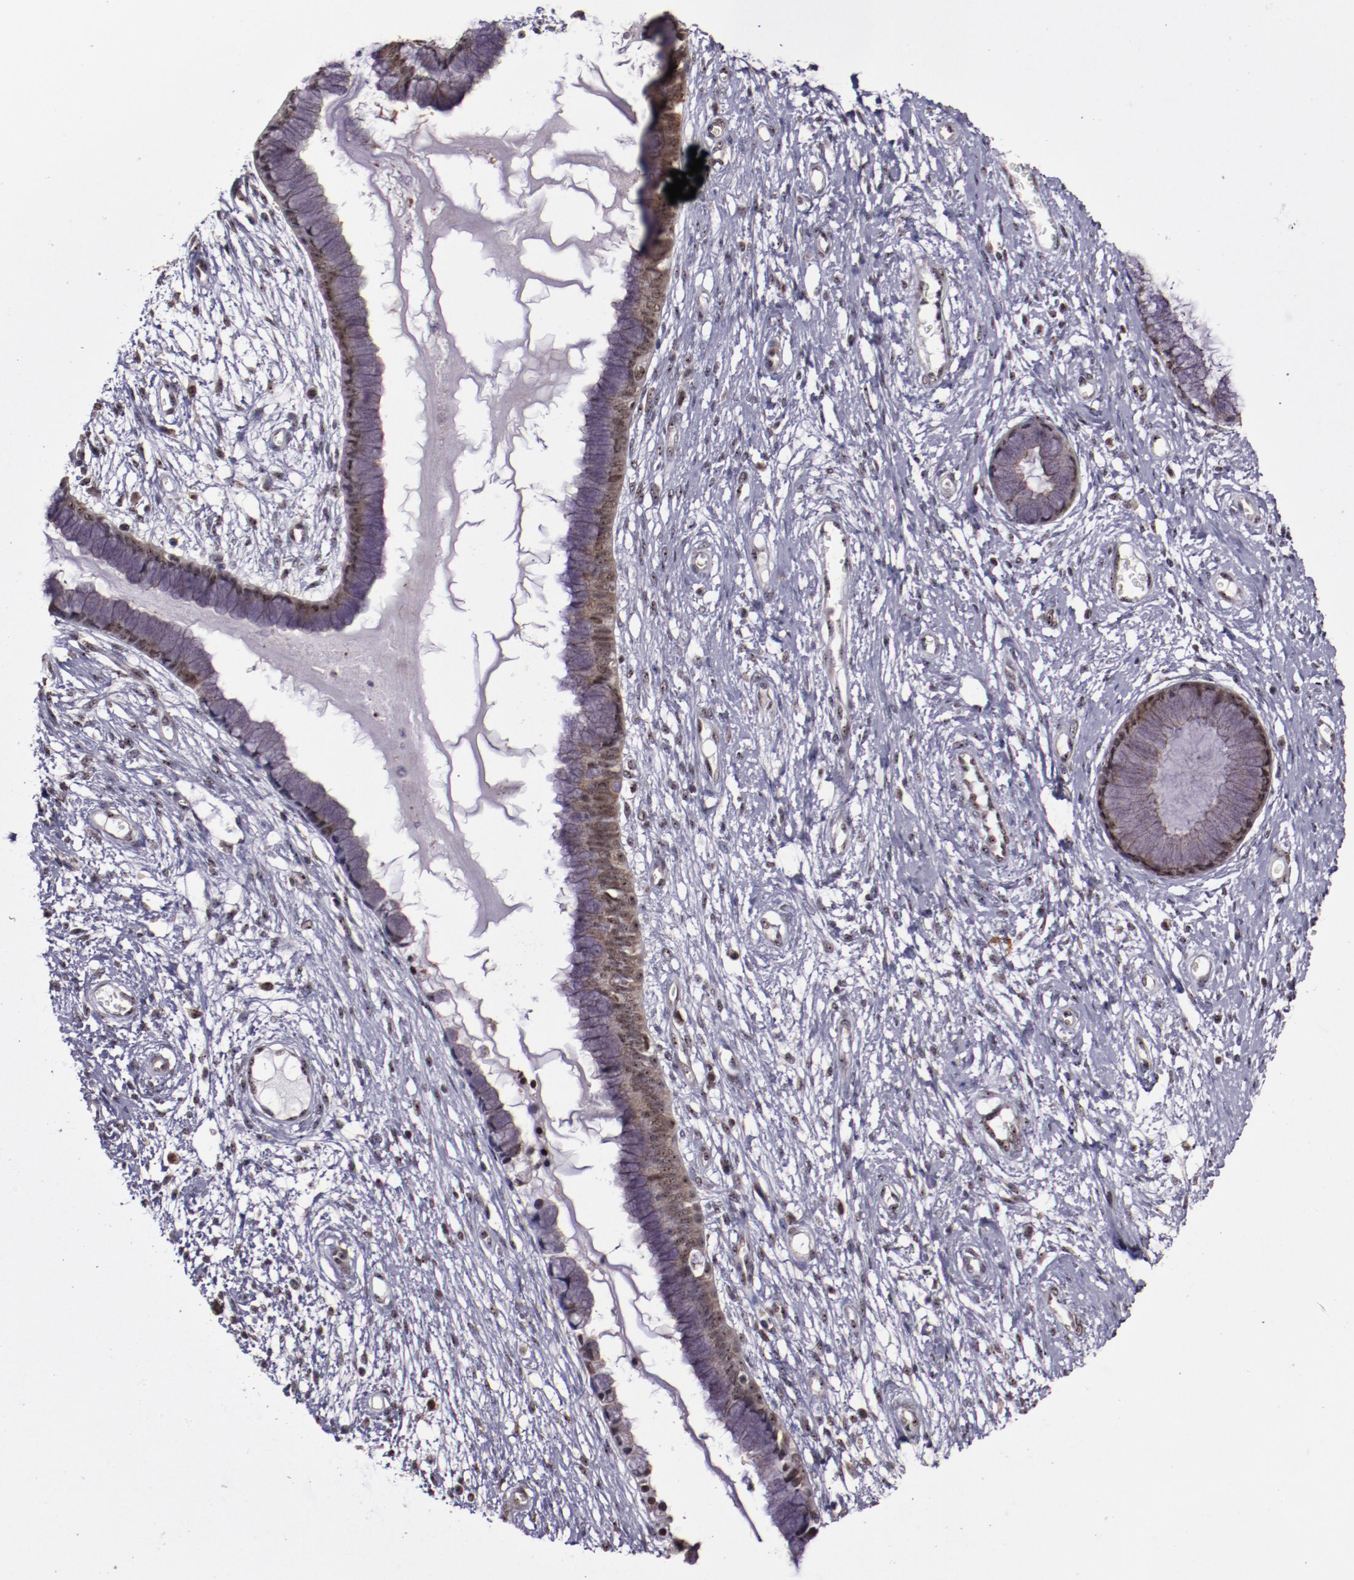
{"staining": {"intensity": "moderate", "quantity": ">75%", "location": "cytoplasmic/membranous,nuclear"}, "tissue": "cervix", "cell_type": "Glandular cells", "image_type": "normal", "snomed": [{"axis": "morphology", "description": "Normal tissue, NOS"}, {"axis": "topography", "description": "Cervix"}], "caption": "Cervix was stained to show a protein in brown. There is medium levels of moderate cytoplasmic/membranous,nuclear positivity in about >75% of glandular cells. Using DAB (3,3'-diaminobenzidine) (brown) and hematoxylin (blue) stains, captured at high magnification using brightfield microscopy.", "gene": "CECR2", "patient": {"sex": "female", "age": 55}}